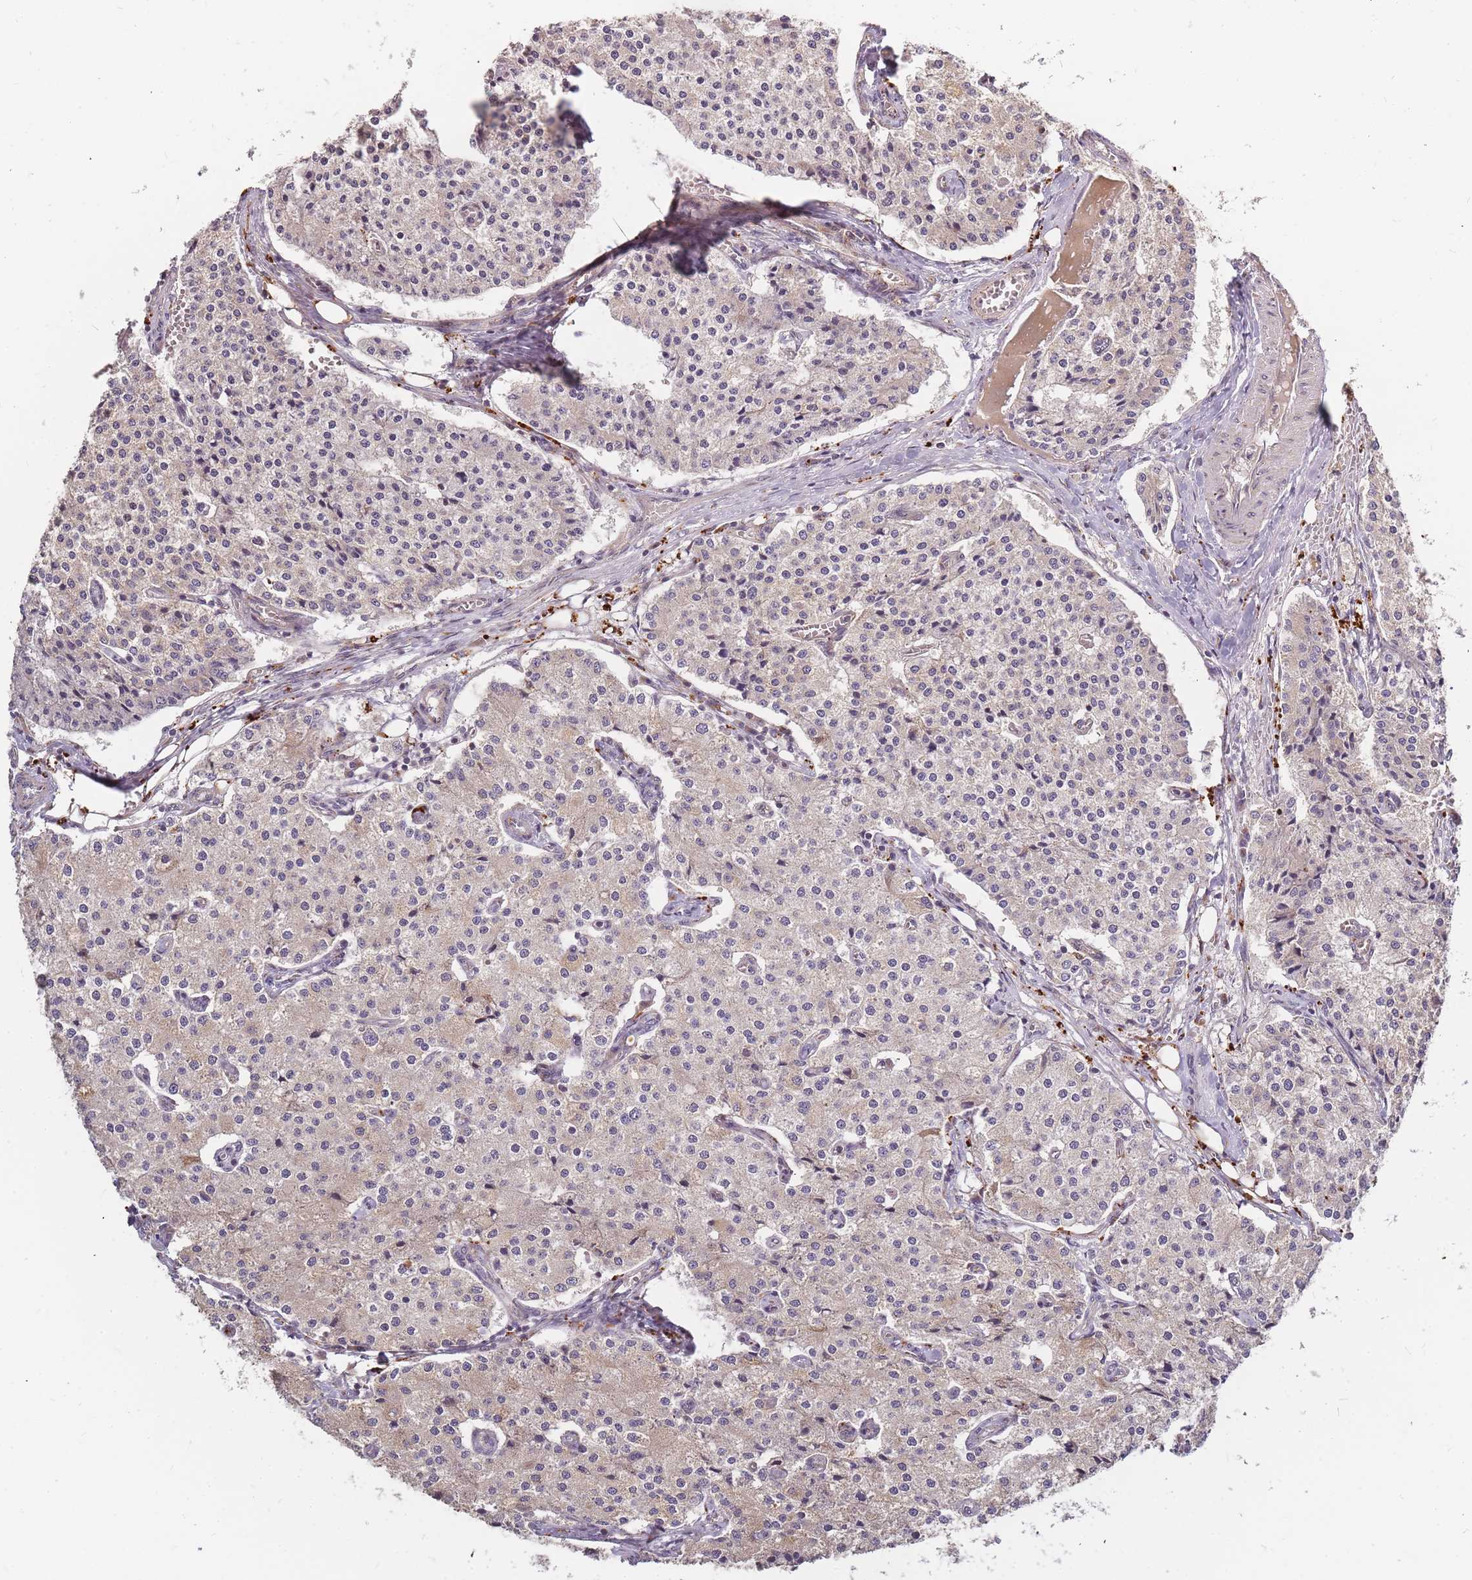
{"staining": {"intensity": "weak", "quantity": "<25%", "location": "cytoplasmic/membranous"}, "tissue": "carcinoid", "cell_type": "Tumor cells", "image_type": "cancer", "snomed": [{"axis": "morphology", "description": "Carcinoid, malignant, NOS"}, {"axis": "topography", "description": "Colon"}], "caption": "This image is of malignant carcinoid stained with IHC to label a protein in brown with the nuclei are counter-stained blue. There is no expression in tumor cells.", "gene": "ATG5", "patient": {"sex": "female", "age": 52}}